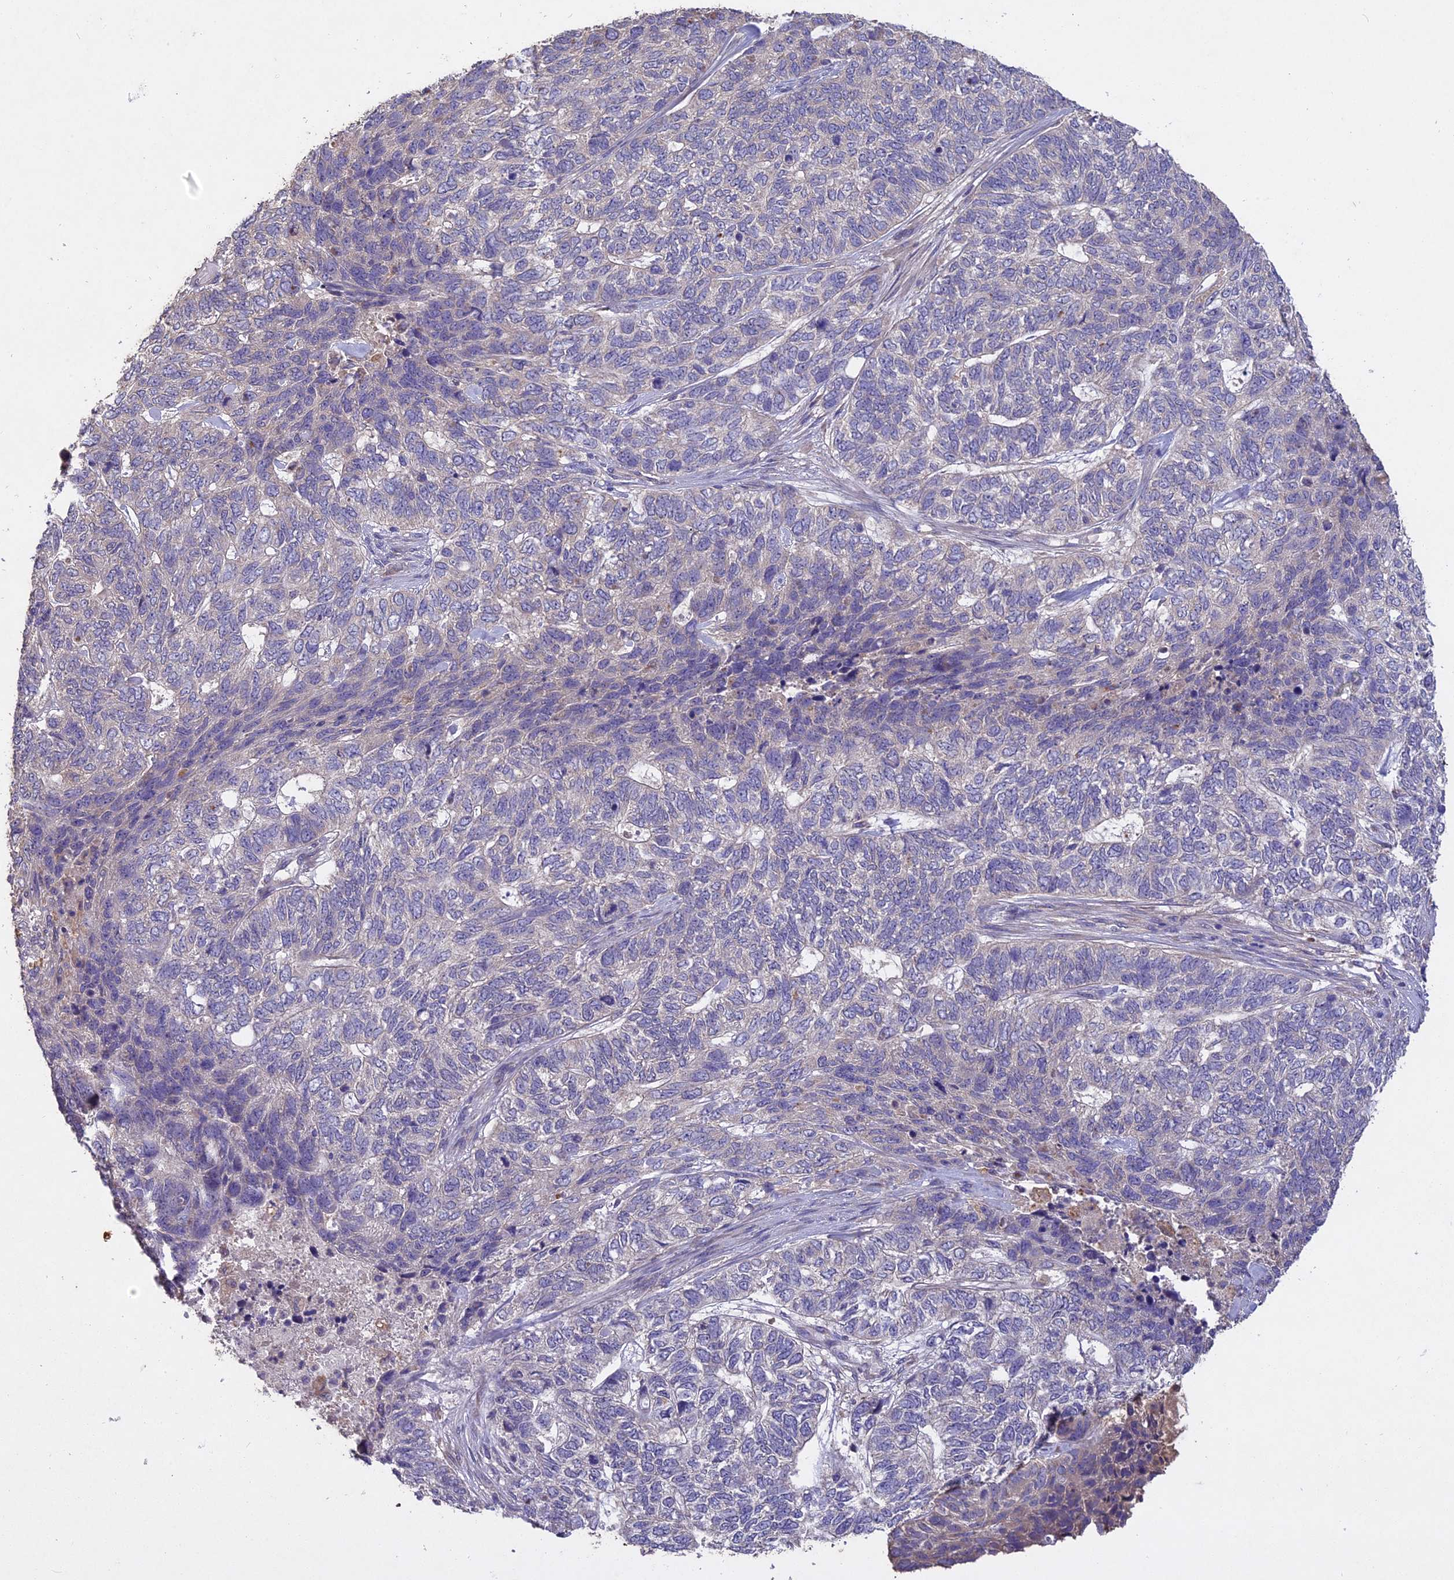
{"staining": {"intensity": "negative", "quantity": "none", "location": "none"}, "tissue": "skin cancer", "cell_type": "Tumor cells", "image_type": "cancer", "snomed": [{"axis": "morphology", "description": "Basal cell carcinoma"}, {"axis": "topography", "description": "Skin"}], "caption": "Protein analysis of skin cancer (basal cell carcinoma) reveals no significant positivity in tumor cells.", "gene": "SLC26A4", "patient": {"sex": "female", "age": 65}}